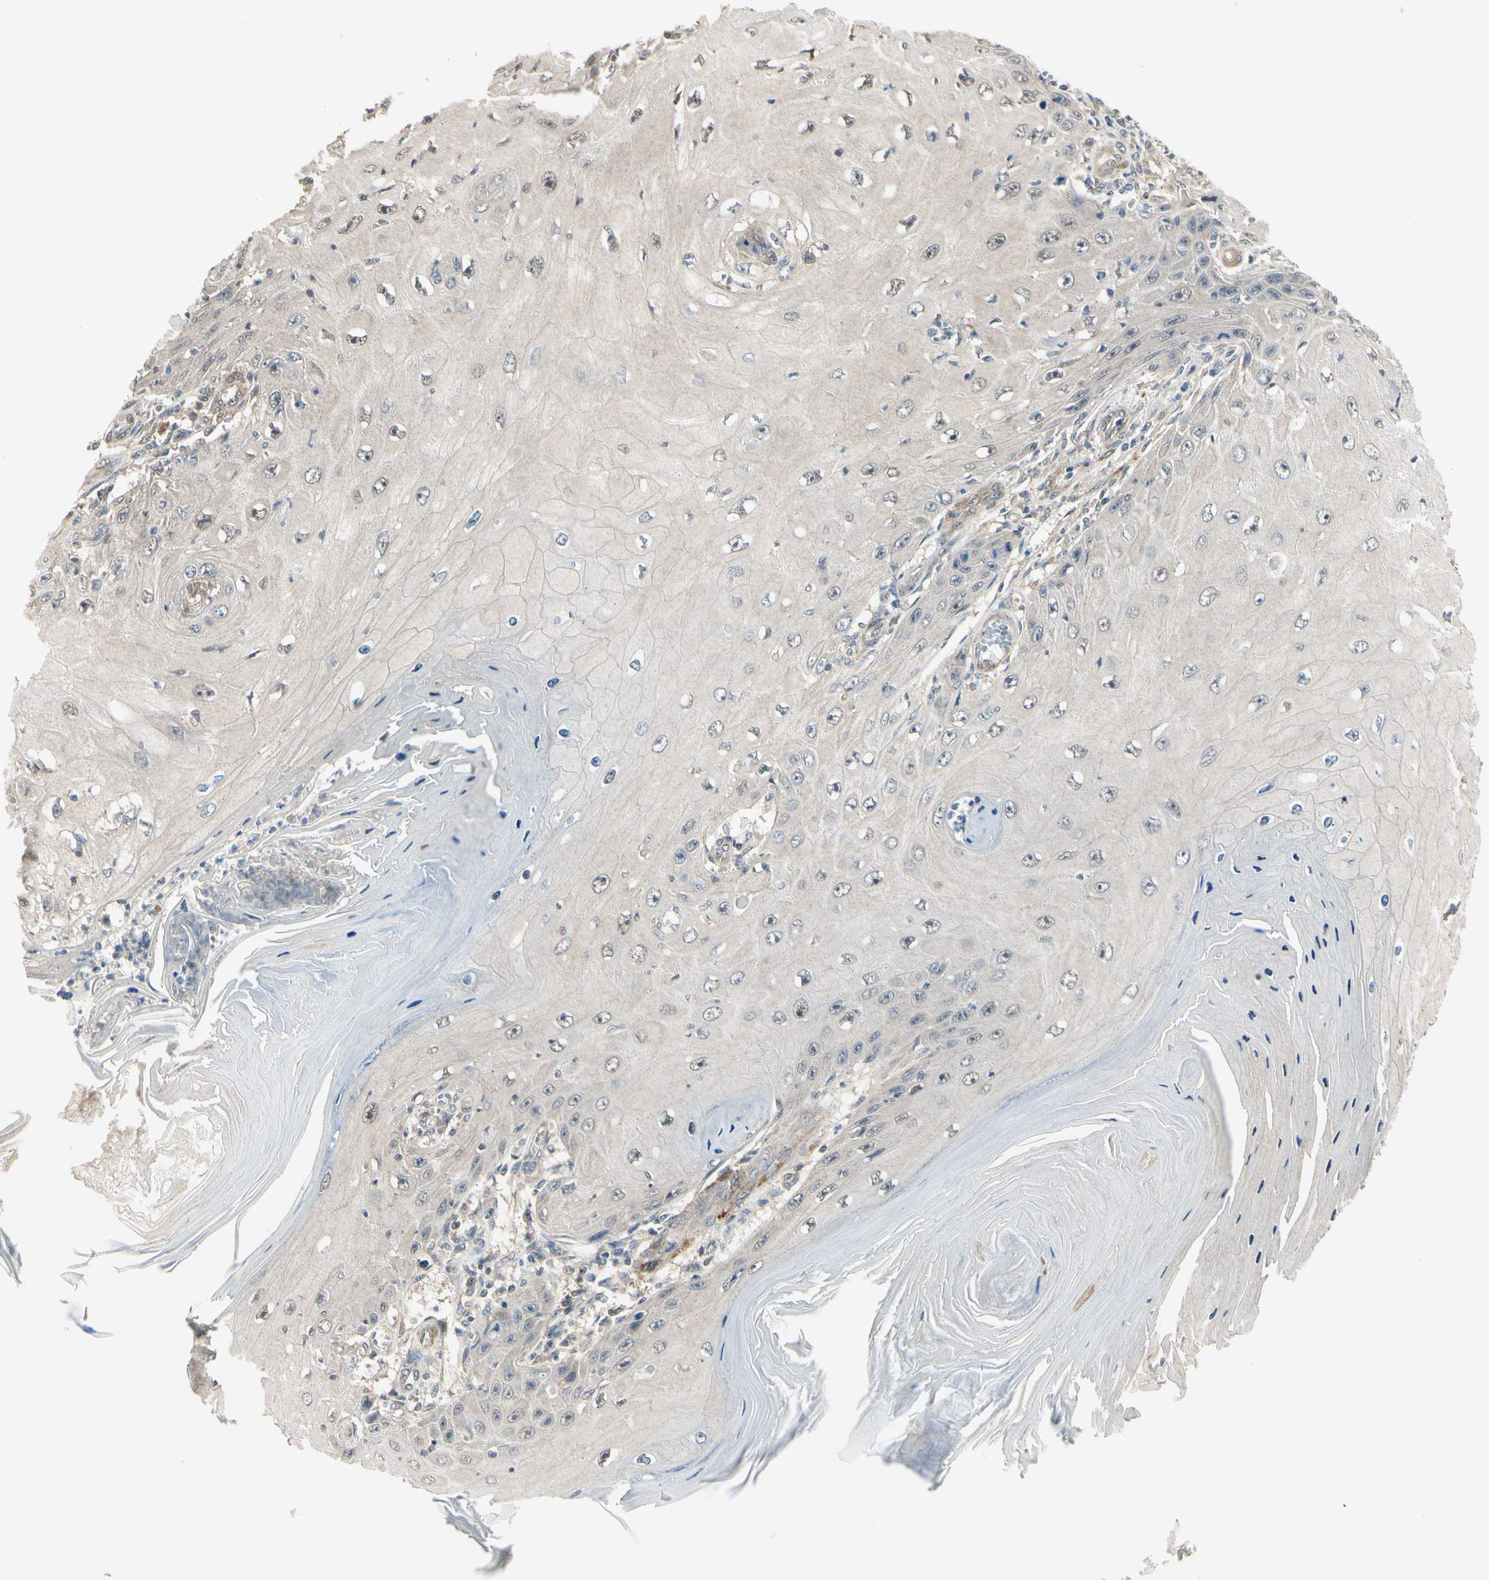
{"staining": {"intensity": "weak", "quantity": ">75%", "location": "cytoplasmic/membranous,nuclear"}, "tissue": "skin cancer", "cell_type": "Tumor cells", "image_type": "cancer", "snomed": [{"axis": "morphology", "description": "Squamous cell carcinoma, NOS"}, {"axis": "topography", "description": "Skin"}], "caption": "Skin cancer stained for a protein shows weak cytoplasmic/membranous and nuclear positivity in tumor cells. The staining is performed using DAB (3,3'-diaminobenzidine) brown chromogen to label protein expression. The nuclei are counter-stained blue using hematoxylin.", "gene": "RASGRF1", "patient": {"sex": "female", "age": 73}}